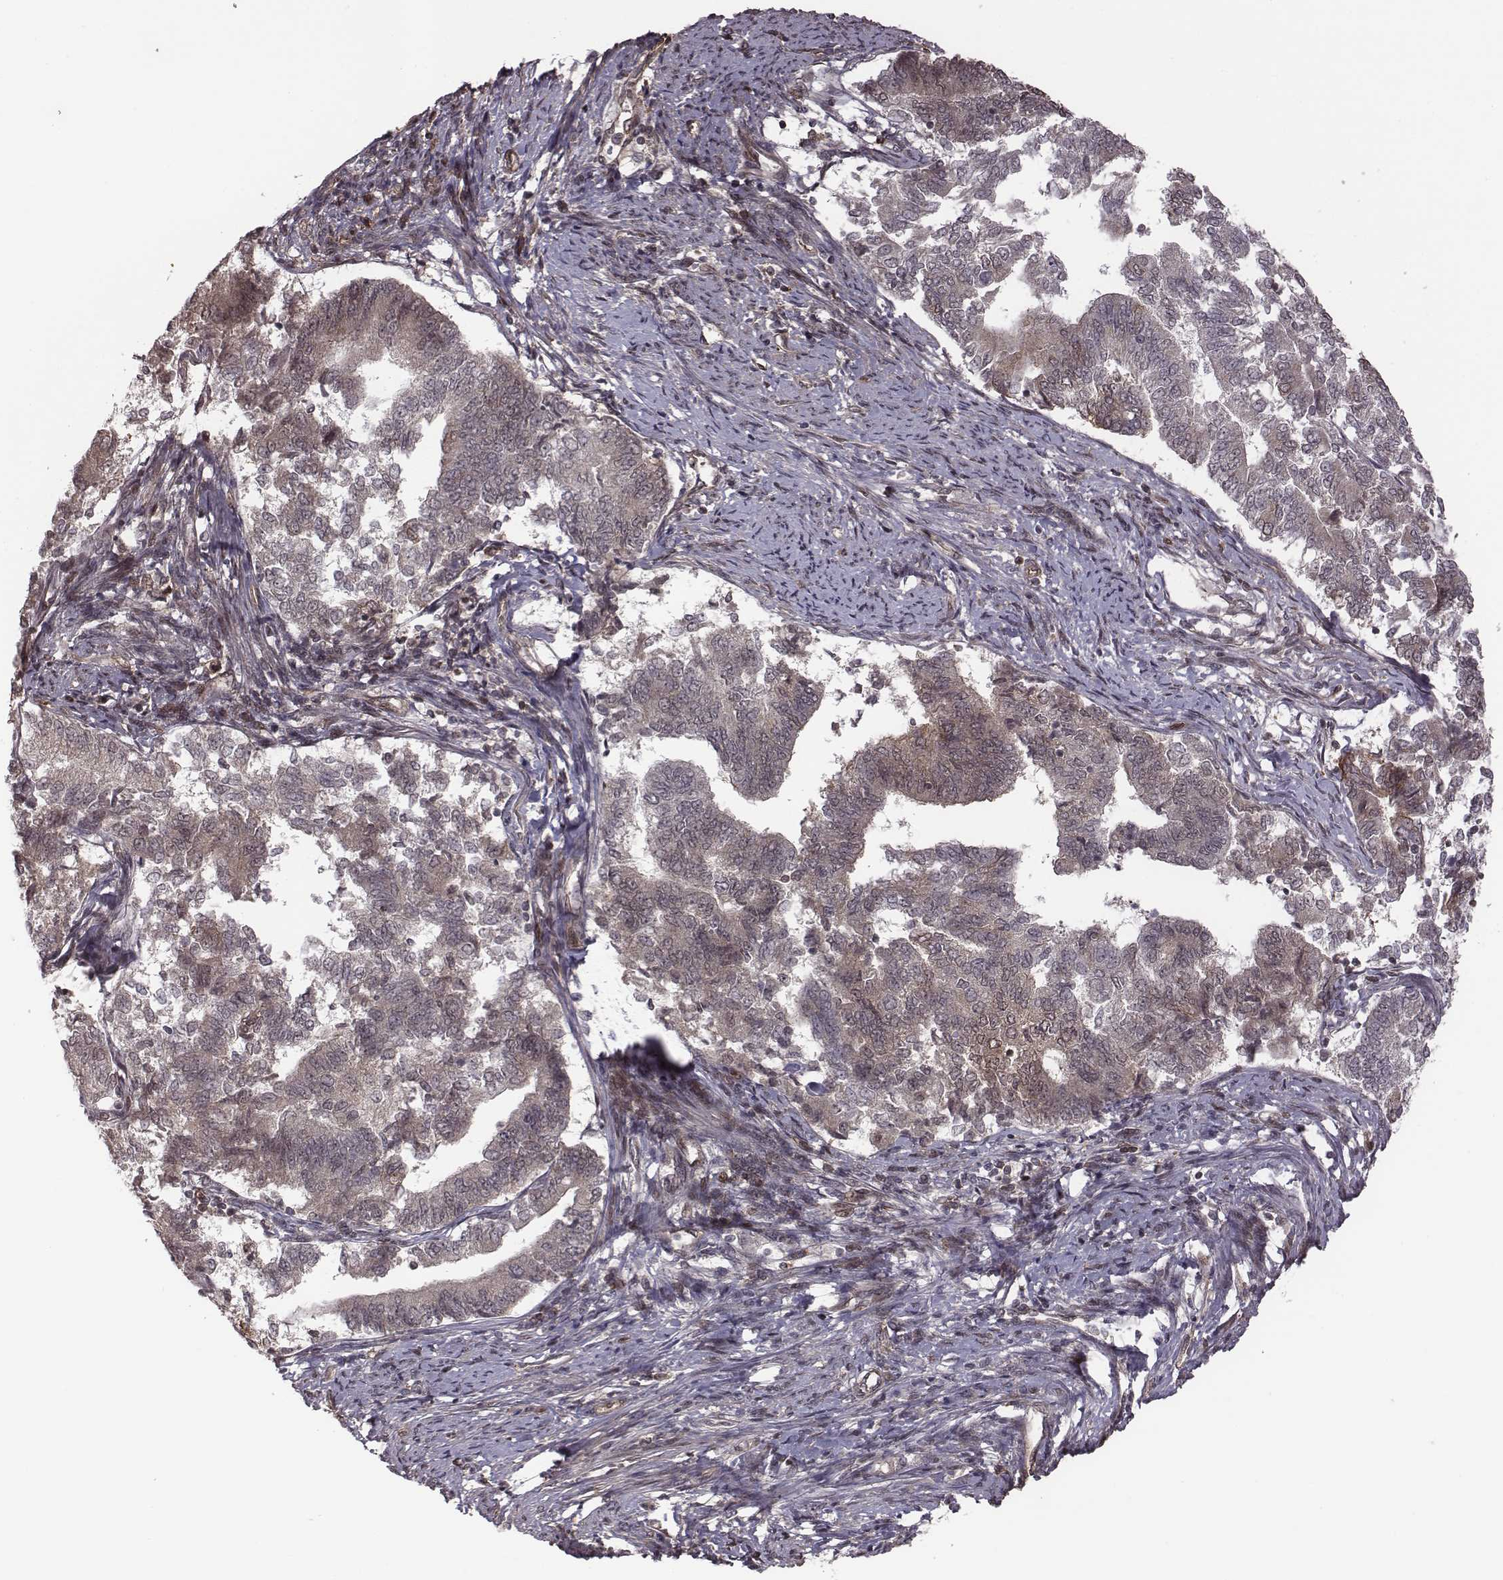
{"staining": {"intensity": "weak", "quantity": "<25%", "location": "cytoplasmic/membranous,nuclear"}, "tissue": "endometrial cancer", "cell_type": "Tumor cells", "image_type": "cancer", "snomed": [{"axis": "morphology", "description": "Adenocarcinoma, NOS"}, {"axis": "topography", "description": "Endometrium"}], "caption": "A photomicrograph of endometrial adenocarcinoma stained for a protein shows no brown staining in tumor cells.", "gene": "RPL3", "patient": {"sex": "female", "age": 65}}